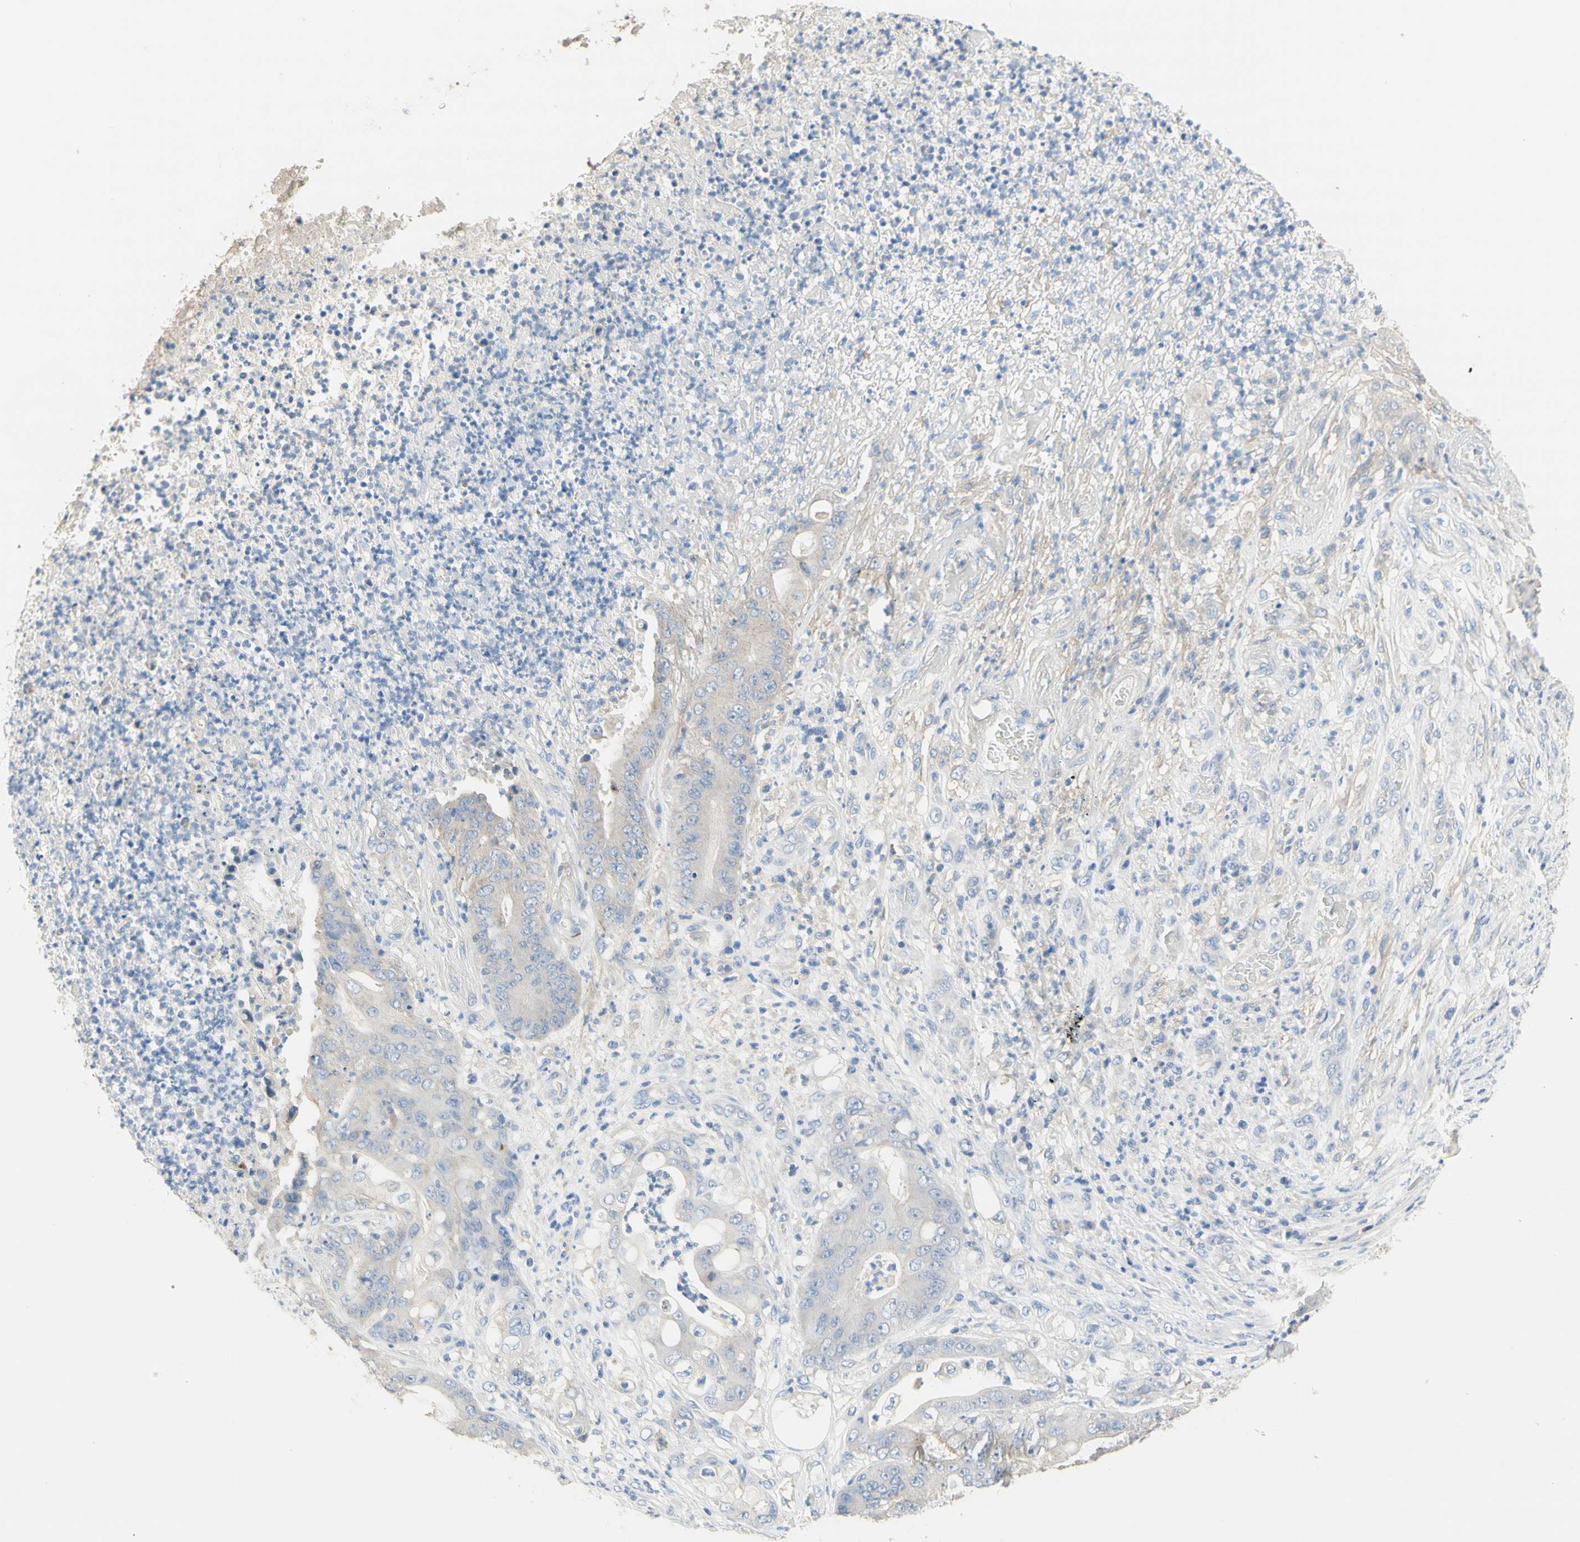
{"staining": {"intensity": "negative", "quantity": "none", "location": "none"}, "tissue": "stomach cancer", "cell_type": "Tumor cells", "image_type": "cancer", "snomed": [{"axis": "morphology", "description": "Adenocarcinoma, NOS"}, {"axis": "topography", "description": "Stomach"}], "caption": "An IHC micrograph of adenocarcinoma (stomach) is shown. There is no staining in tumor cells of adenocarcinoma (stomach).", "gene": "NECTIN4", "patient": {"sex": "female", "age": 73}}